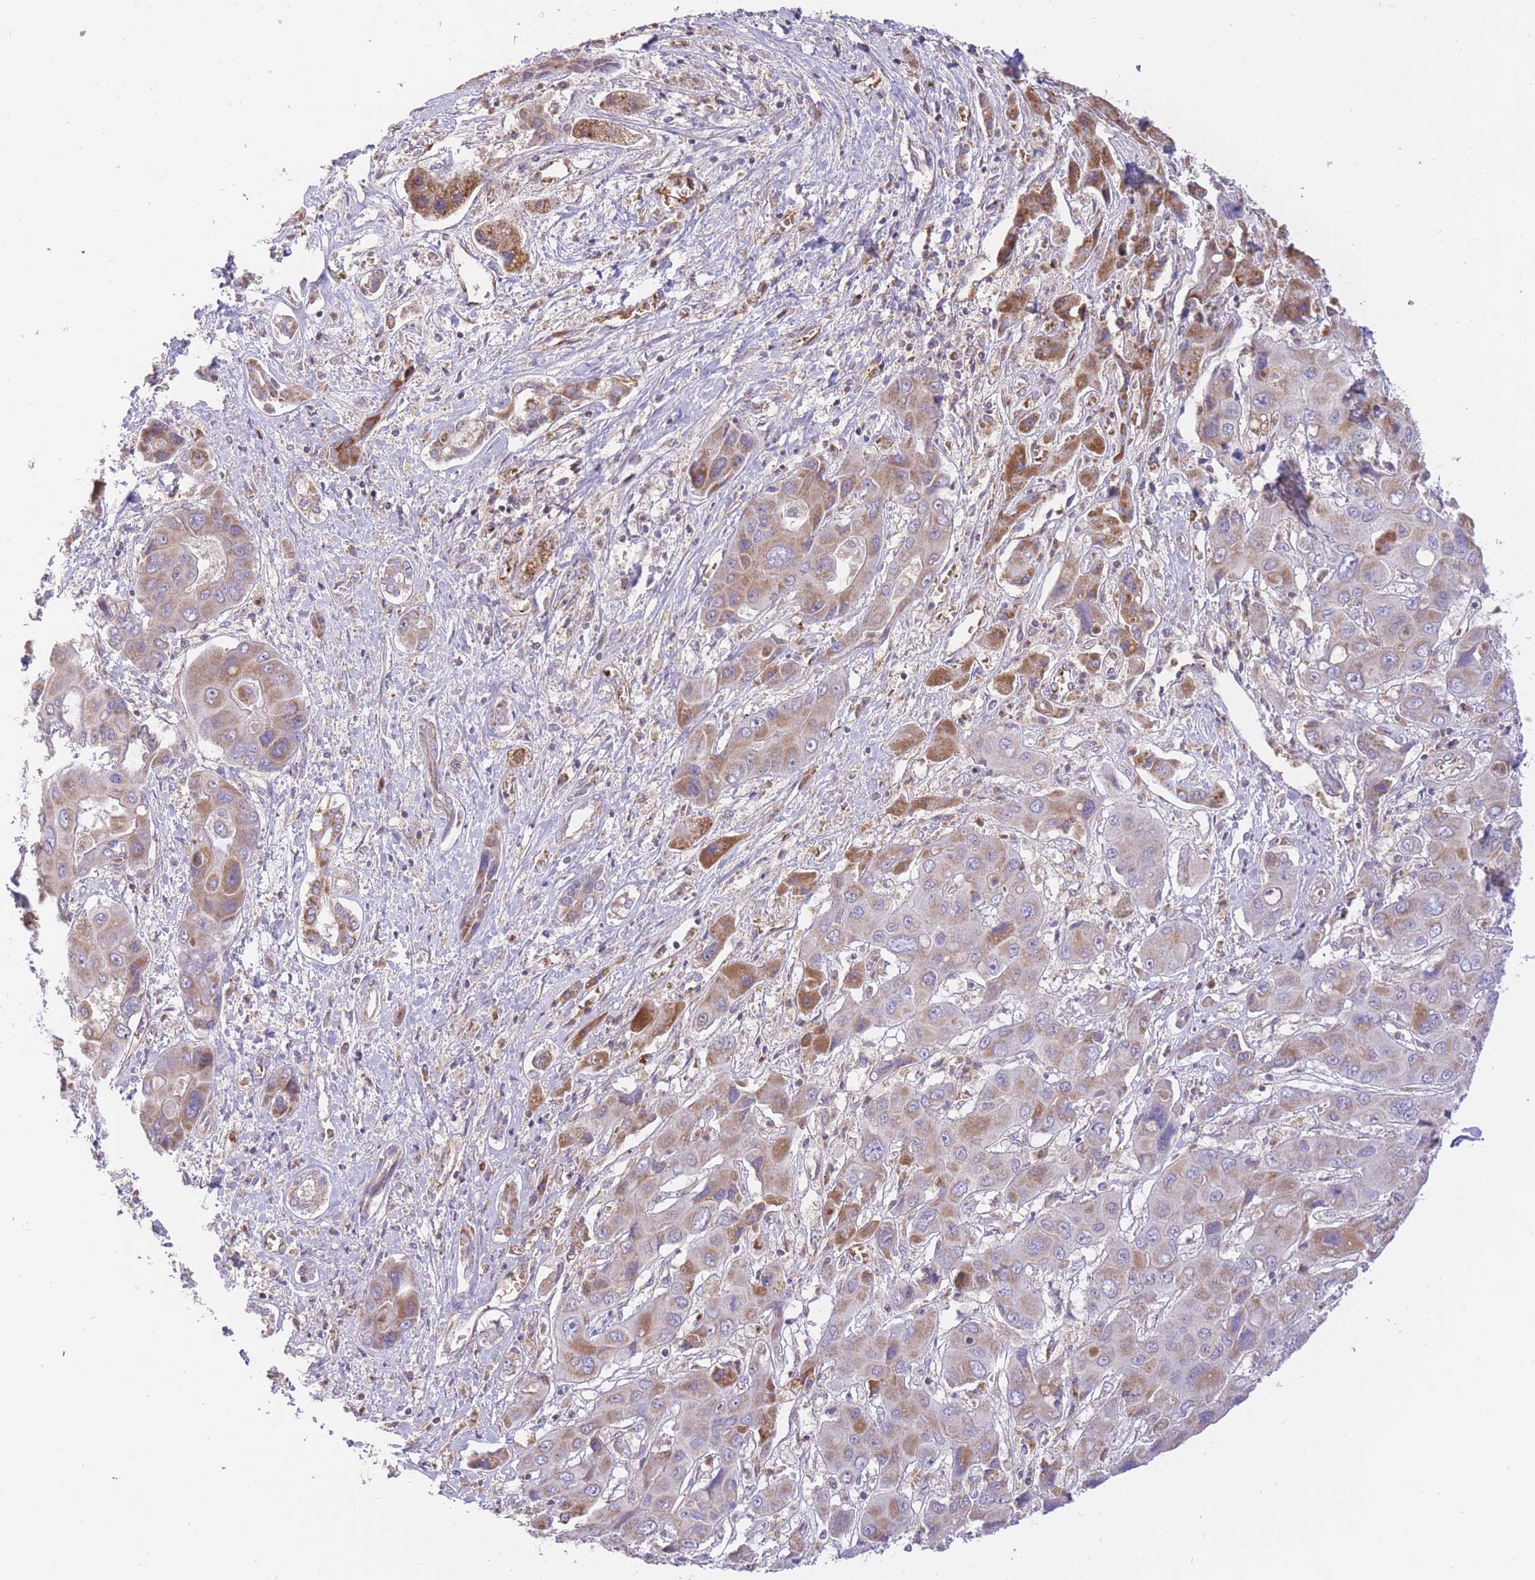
{"staining": {"intensity": "moderate", "quantity": ">75%", "location": "cytoplasmic/membranous"}, "tissue": "liver cancer", "cell_type": "Tumor cells", "image_type": "cancer", "snomed": [{"axis": "morphology", "description": "Cholangiocarcinoma"}, {"axis": "topography", "description": "Liver"}], "caption": "Approximately >75% of tumor cells in liver cancer (cholangiocarcinoma) exhibit moderate cytoplasmic/membranous protein staining as visualized by brown immunohistochemical staining.", "gene": "PREP", "patient": {"sex": "male", "age": 67}}